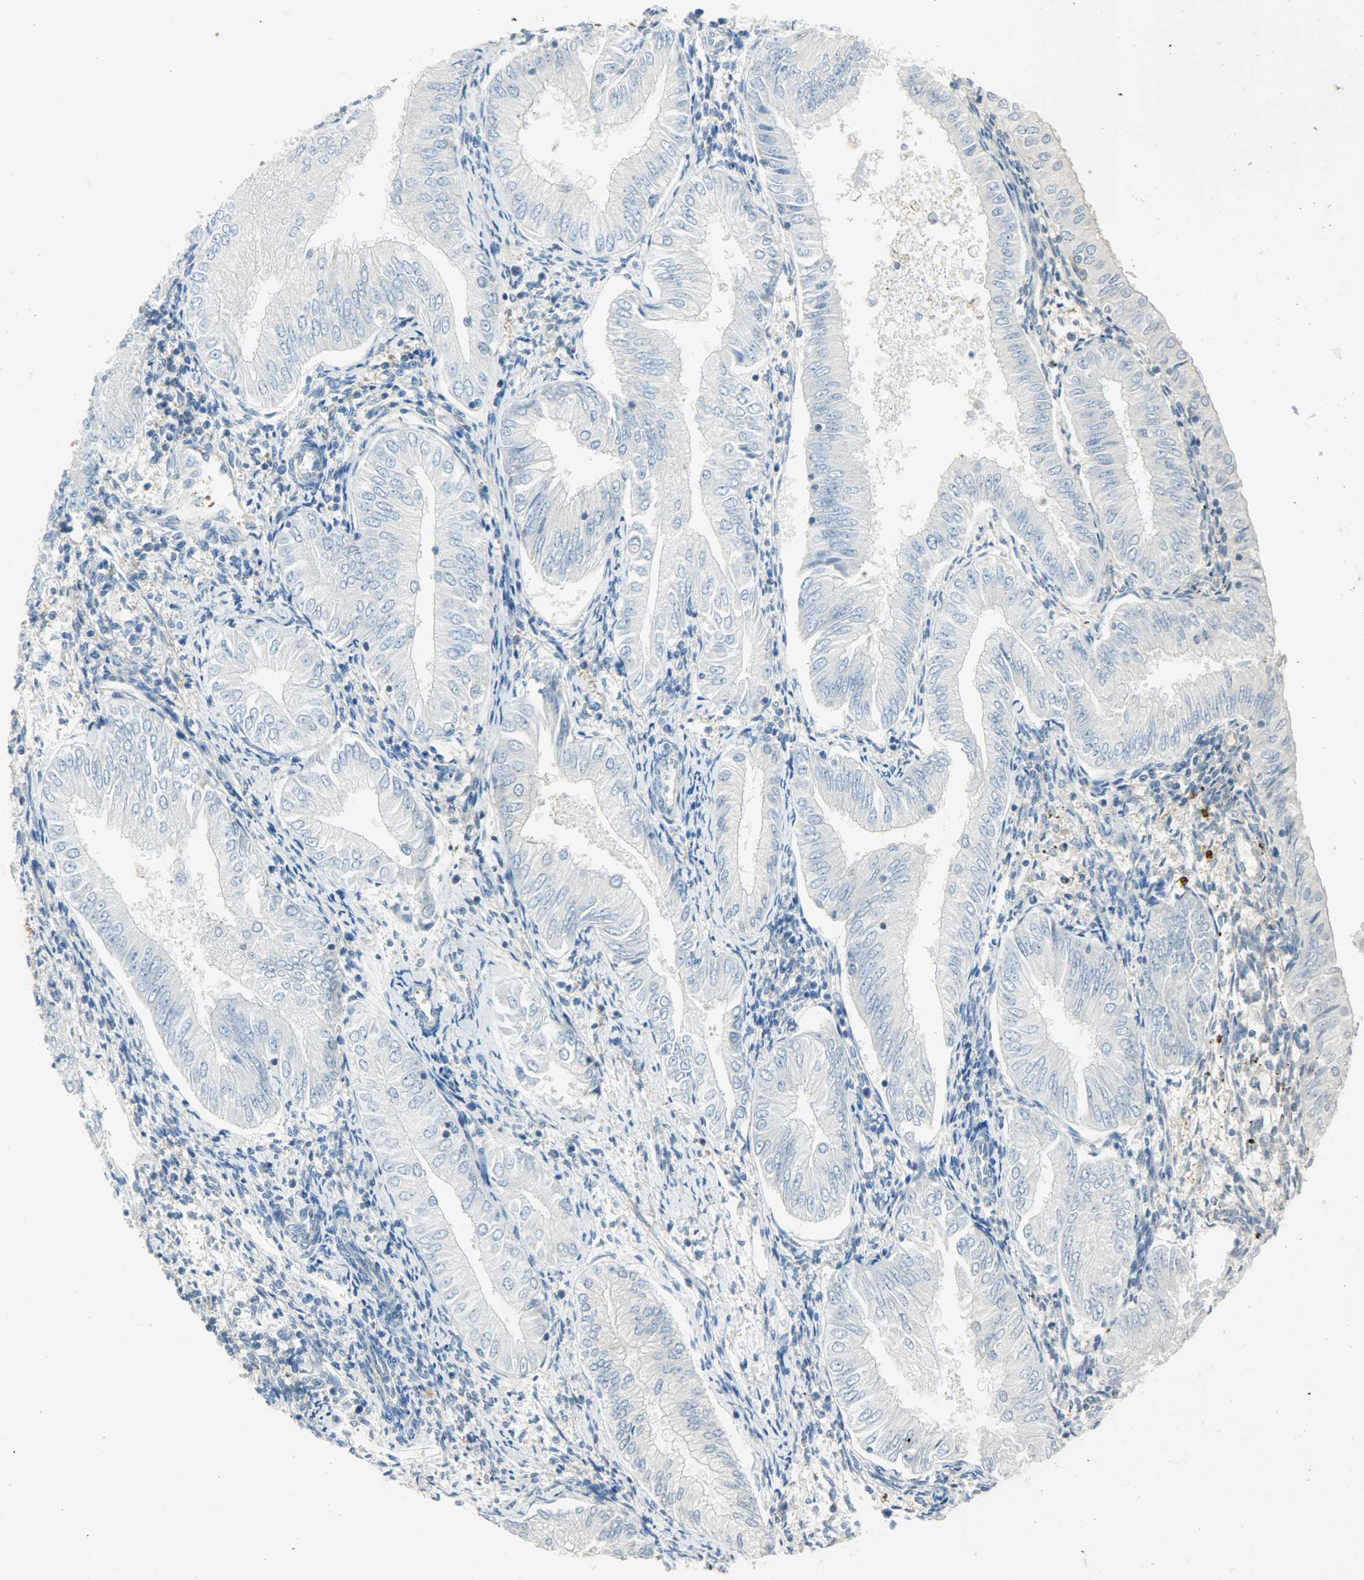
{"staining": {"intensity": "negative", "quantity": "none", "location": "none"}, "tissue": "endometrial cancer", "cell_type": "Tumor cells", "image_type": "cancer", "snomed": [{"axis": "morphology", "description": "Adenocarcinoma, NOS"}, {"axis": "topography", "description": "Endometrium"}], "caption": "Immunohistochemistry (IHC) image of neoplastic tissue: endometrial adenocarcinoma stained with DAB (3,3'-diaminobenzidine) shows no significant protein expression in tumor cells.", "gene": "TSC22D2", "patient": {"sex": "female", "age": 53}}